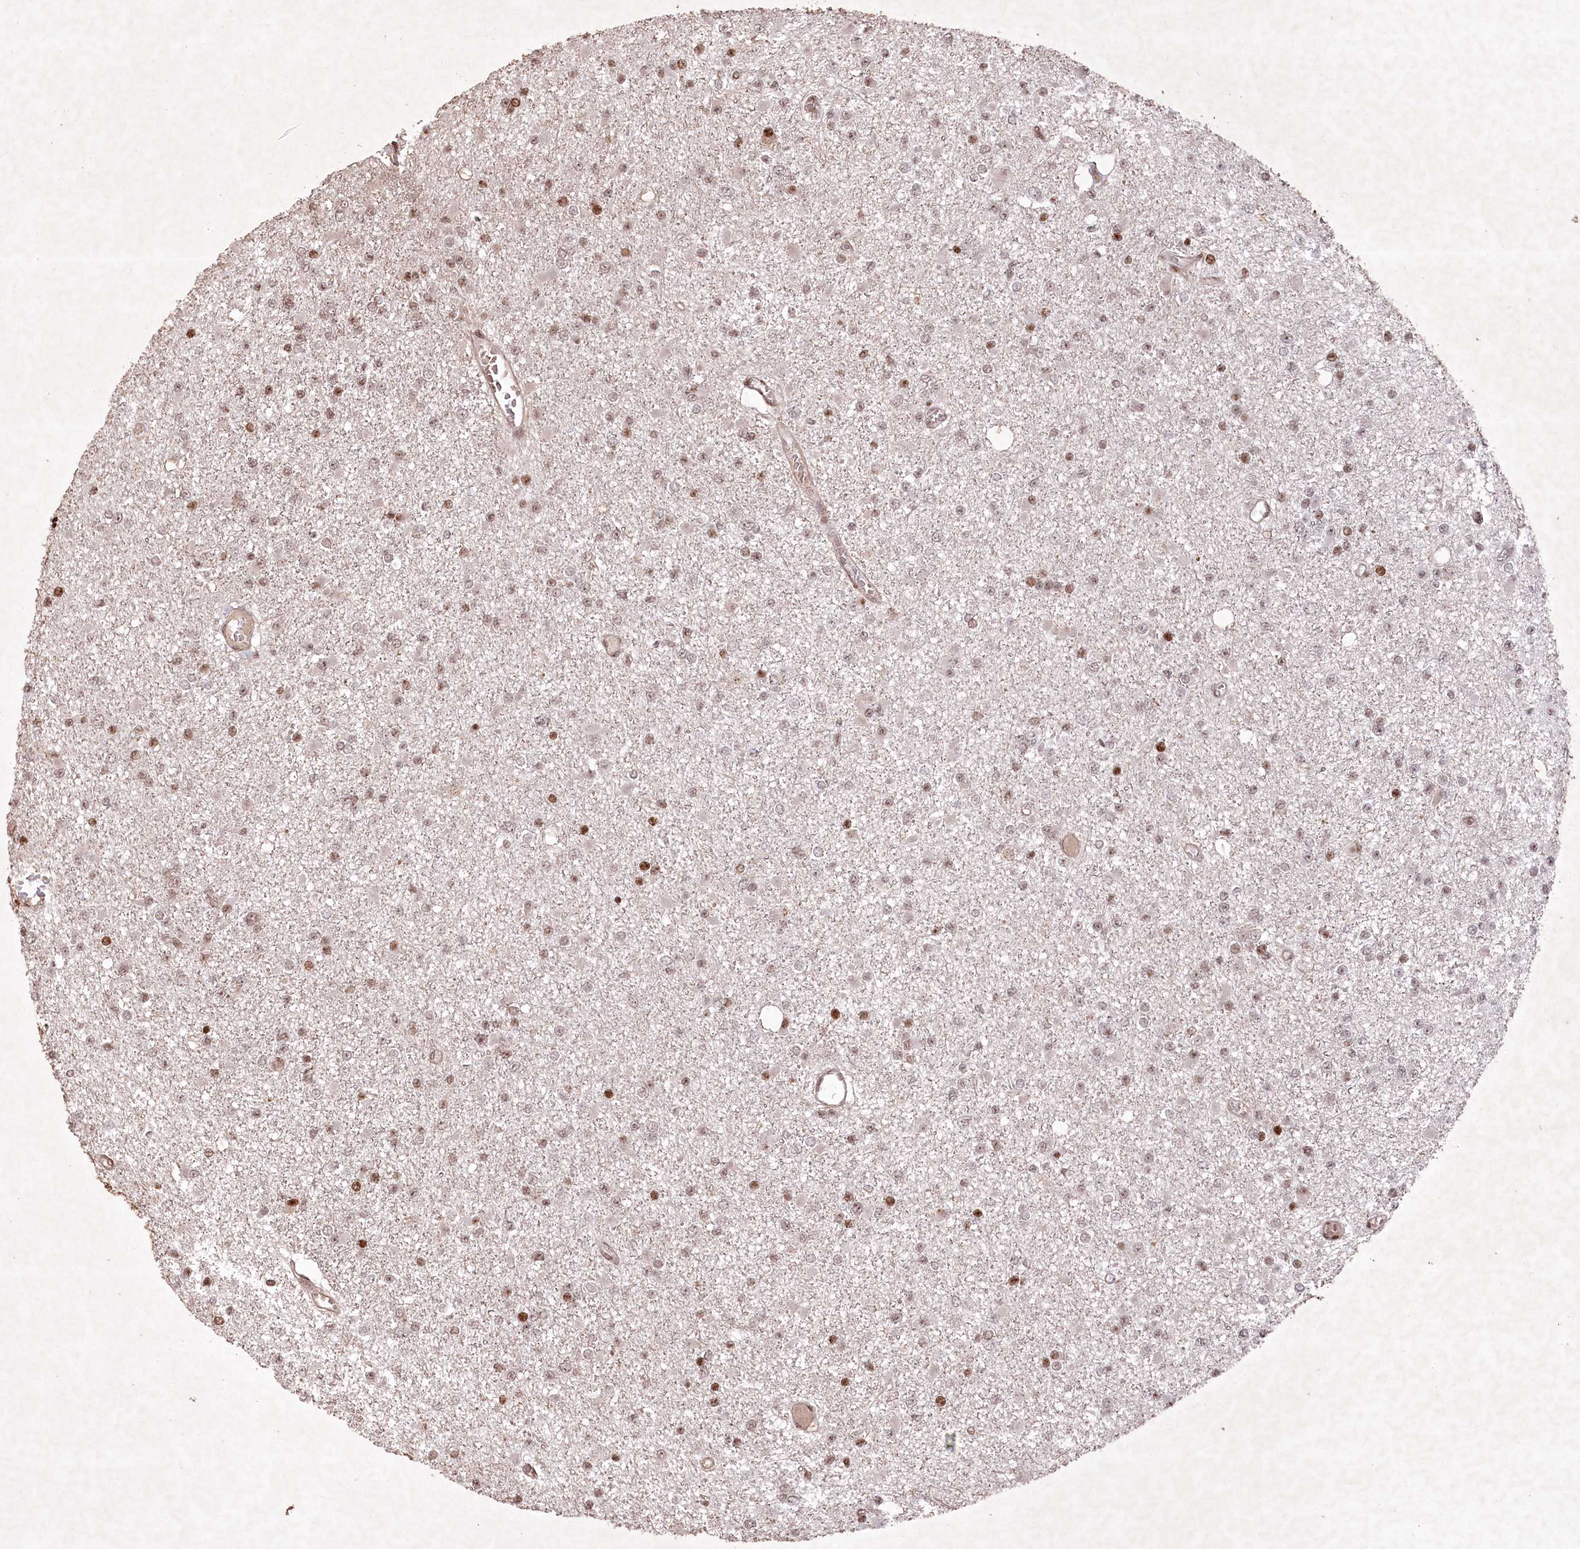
{"staining": {"intensity": "moderate", "quantity": "25%-75%", "location": "nuclear"}, "tissue": "glioma", "cell_type": "Tumor cells", "image_type": "cancer", "snomed": [{"axis": "morphology", "description": "Glioma, malignant, Low grade"}, {"axis": "topography", "description": "Brain"}], "caption": "Human glioma stained with a brown dye demonstrates moderate nuclear positive positivity in about 25%-75% of tumor cells.", "gene": "CCSER2", "patient": {"sex": "female", "age": 22}}